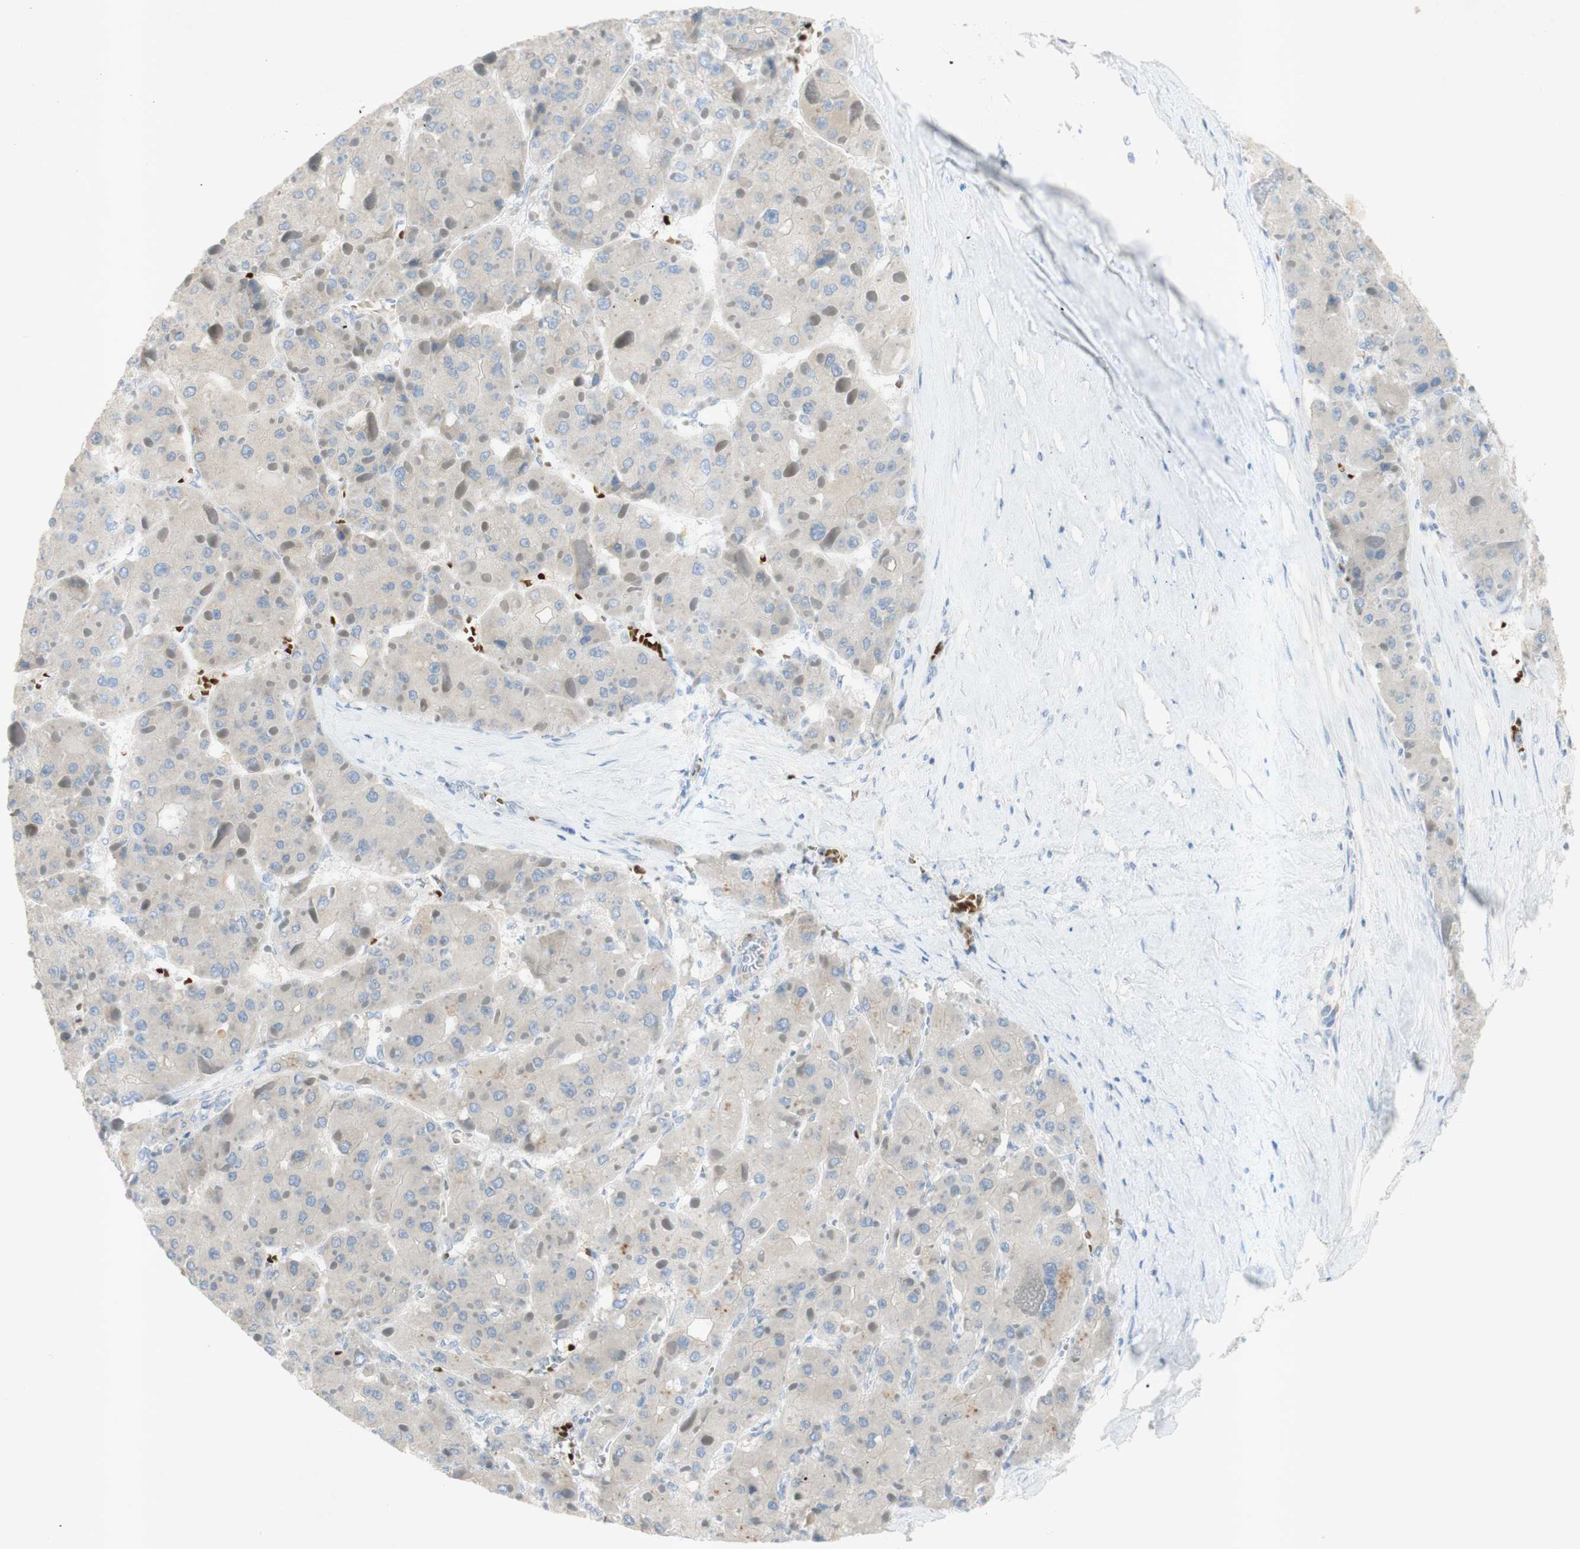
{"staining": {"intensity": "negative", "quantity": "none", "location": "none"}, "tissue": "liver cancer", "cell_type": "Tumor cells", "image_type": "cancer", "snomed": [{"axis": "morphology", "description": "Carcinoma, Hepatocellular, NOS"}, {"axis": "topography", "description": "Liver"}], "caption": "Protein analysis of hepatocellular carcinoma (liver) reveals no significant positivity in tumor cells. (Brightfield microscopy of DAB immunohistochemistry at high magnification).", "gene": "EPO", "patient": {"sex": "female", "age": 73}}